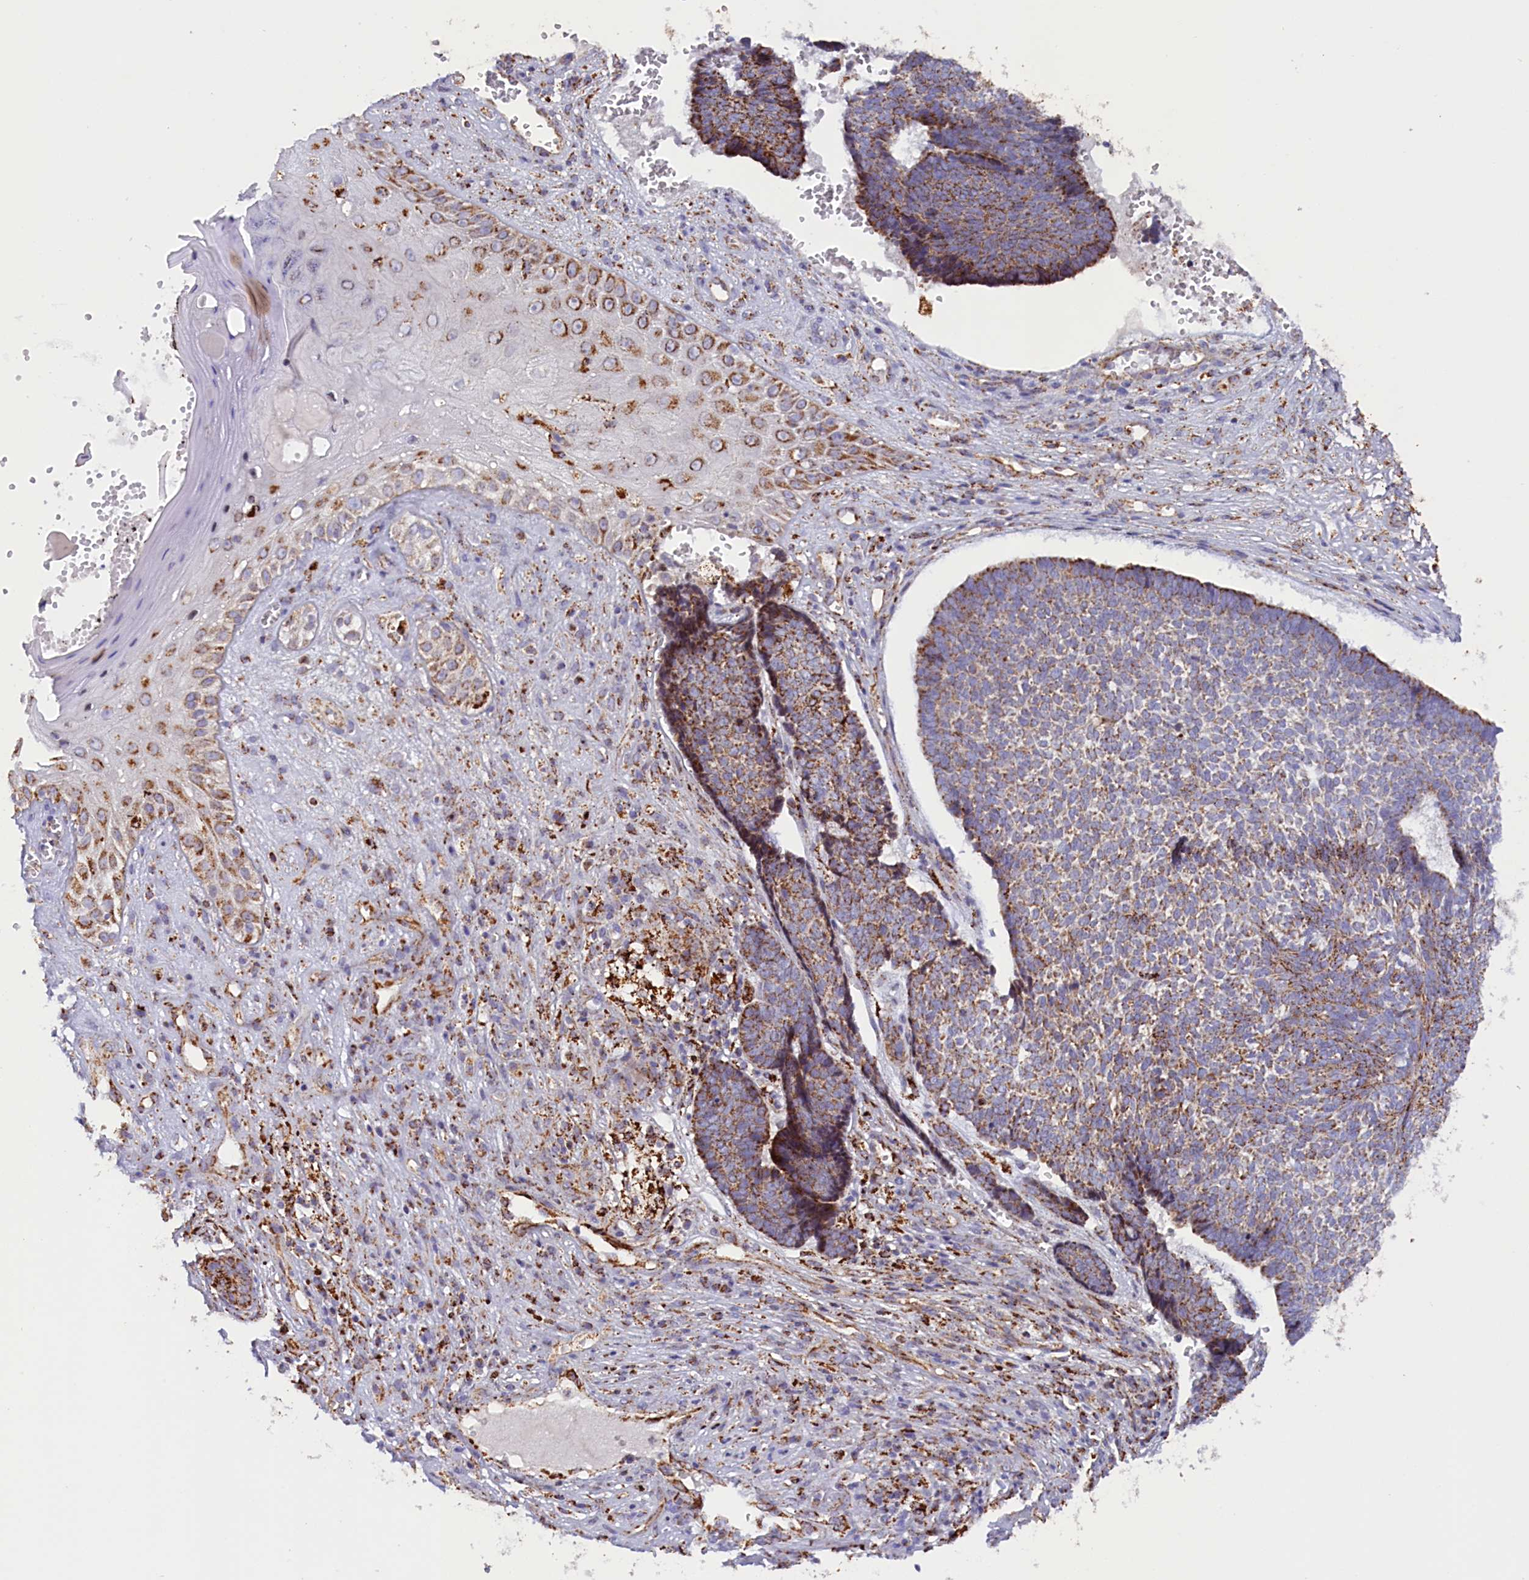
{"staining": {"intensity": "moderate", "quantity": "25%-75%", "location": "cytoplasmic/membranous"}, "tissue": "skin cancer", "cell_type": "Tumor cells", "image_type": "cancer", "snomed": [{"axis": "morphology", "description": "Basal cell carcinoma"}, {"axis": "topography", "description": "Skin"}], "caption": "Moderate cytoplasmic/membranous protein staining is identified in about 25%-75% of tumor cells in skin cancer.", "gene": "AKTIP", "patient": {"sex": "male", "age": 84}}